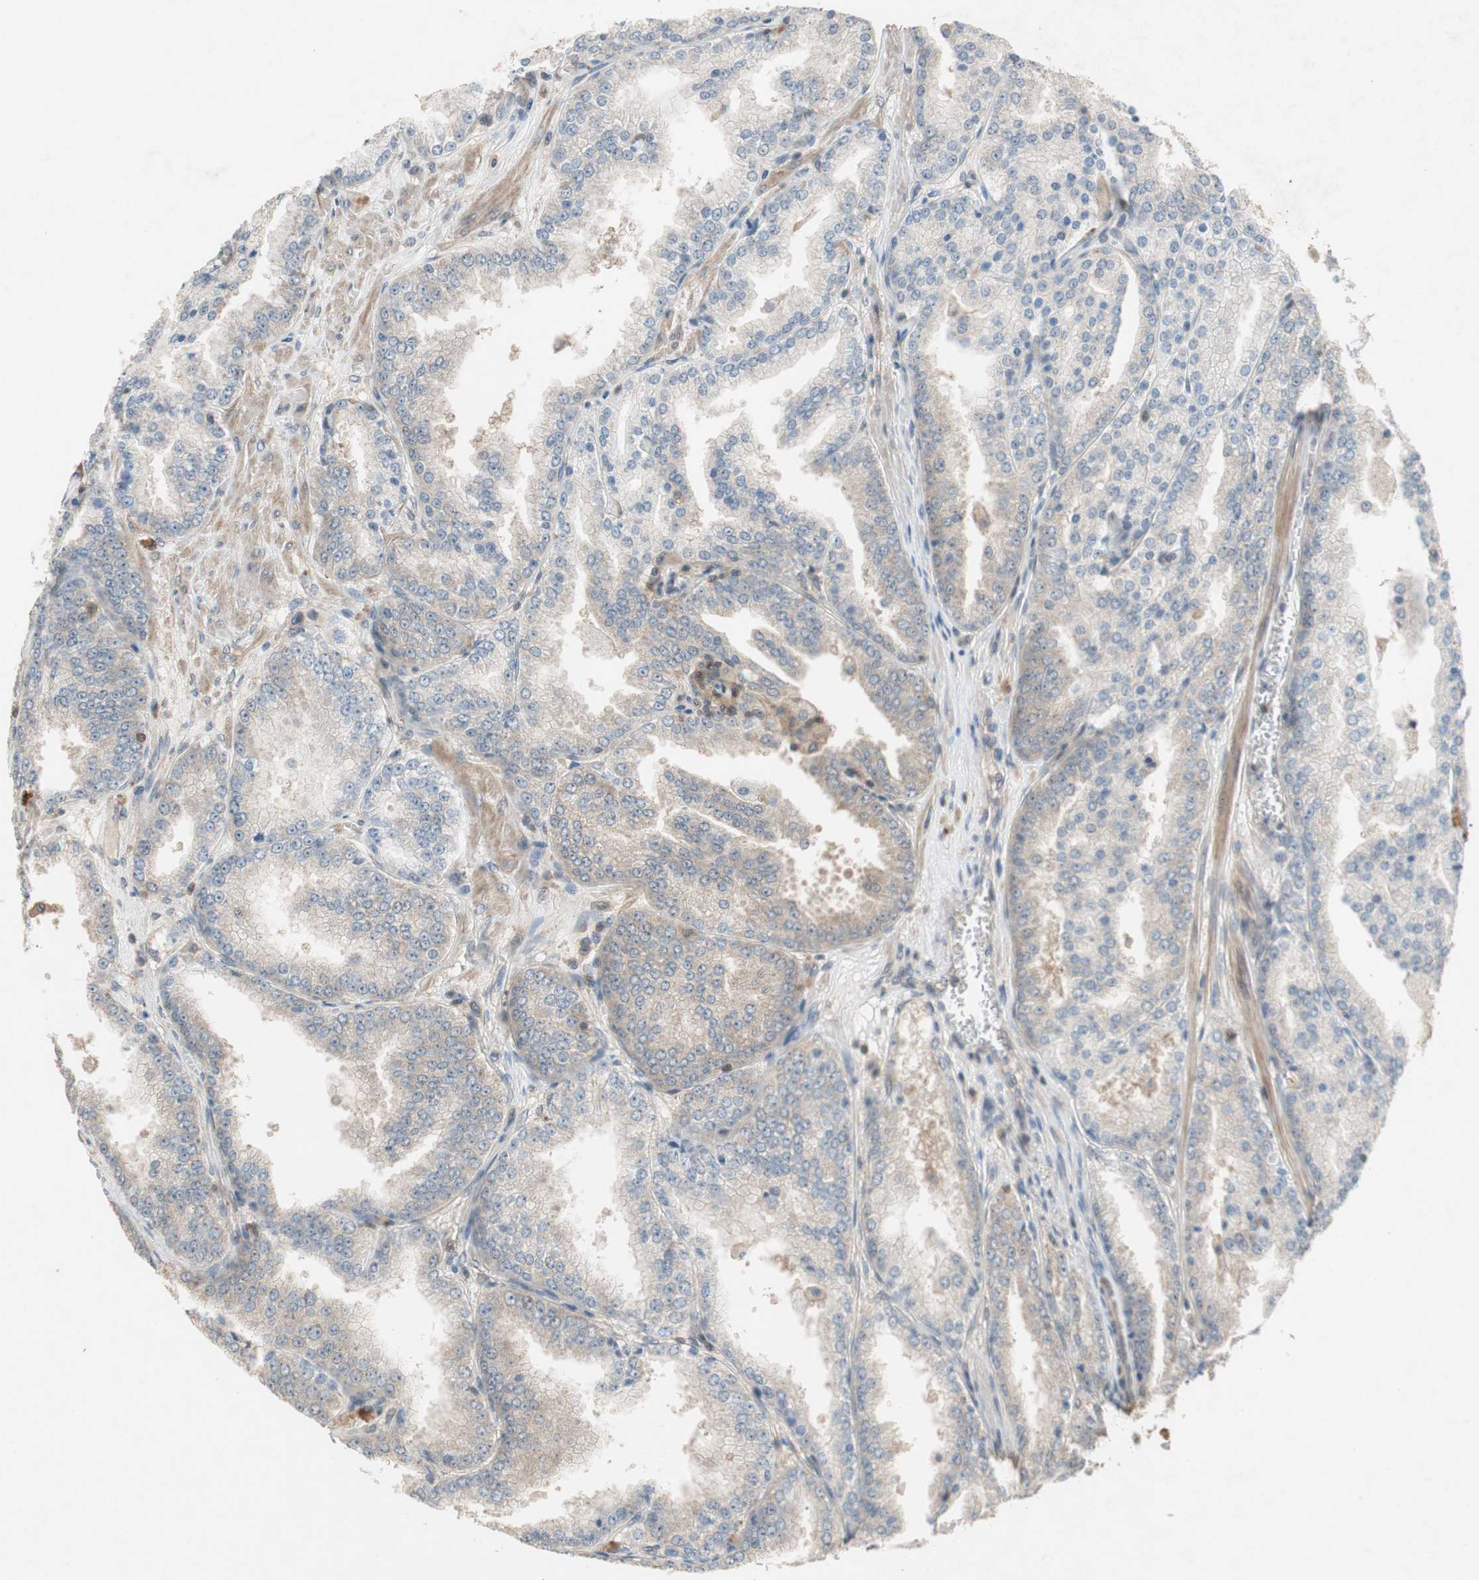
{"staining": {"intensity": "moderate", "quantity": ">75%", "location": "cytoplasmic/membranous"}, "tissue": "prostate cancer", "cell_type": "Tumor cells", "image_type": "cancer", "snomed": [{"axis": "morphology", "description": "Adenocarcinoma, High grade"}, {"axis": "topography", "description": "Prostate"}], "caption": "Immunohistochemistry (IHC) photomicrograph of neoplastic tissue: prostate cancer (high-grade adenocarcinoma) stained using IHC demonstrates medium levels of moderate protein expression localized specifically in the cytoplasmic/membranous of tumor cells, appearing as a cytoplasmic/membranous brown color.", "gene": "GART", "patient": {"sex": "male", "age": 61}}